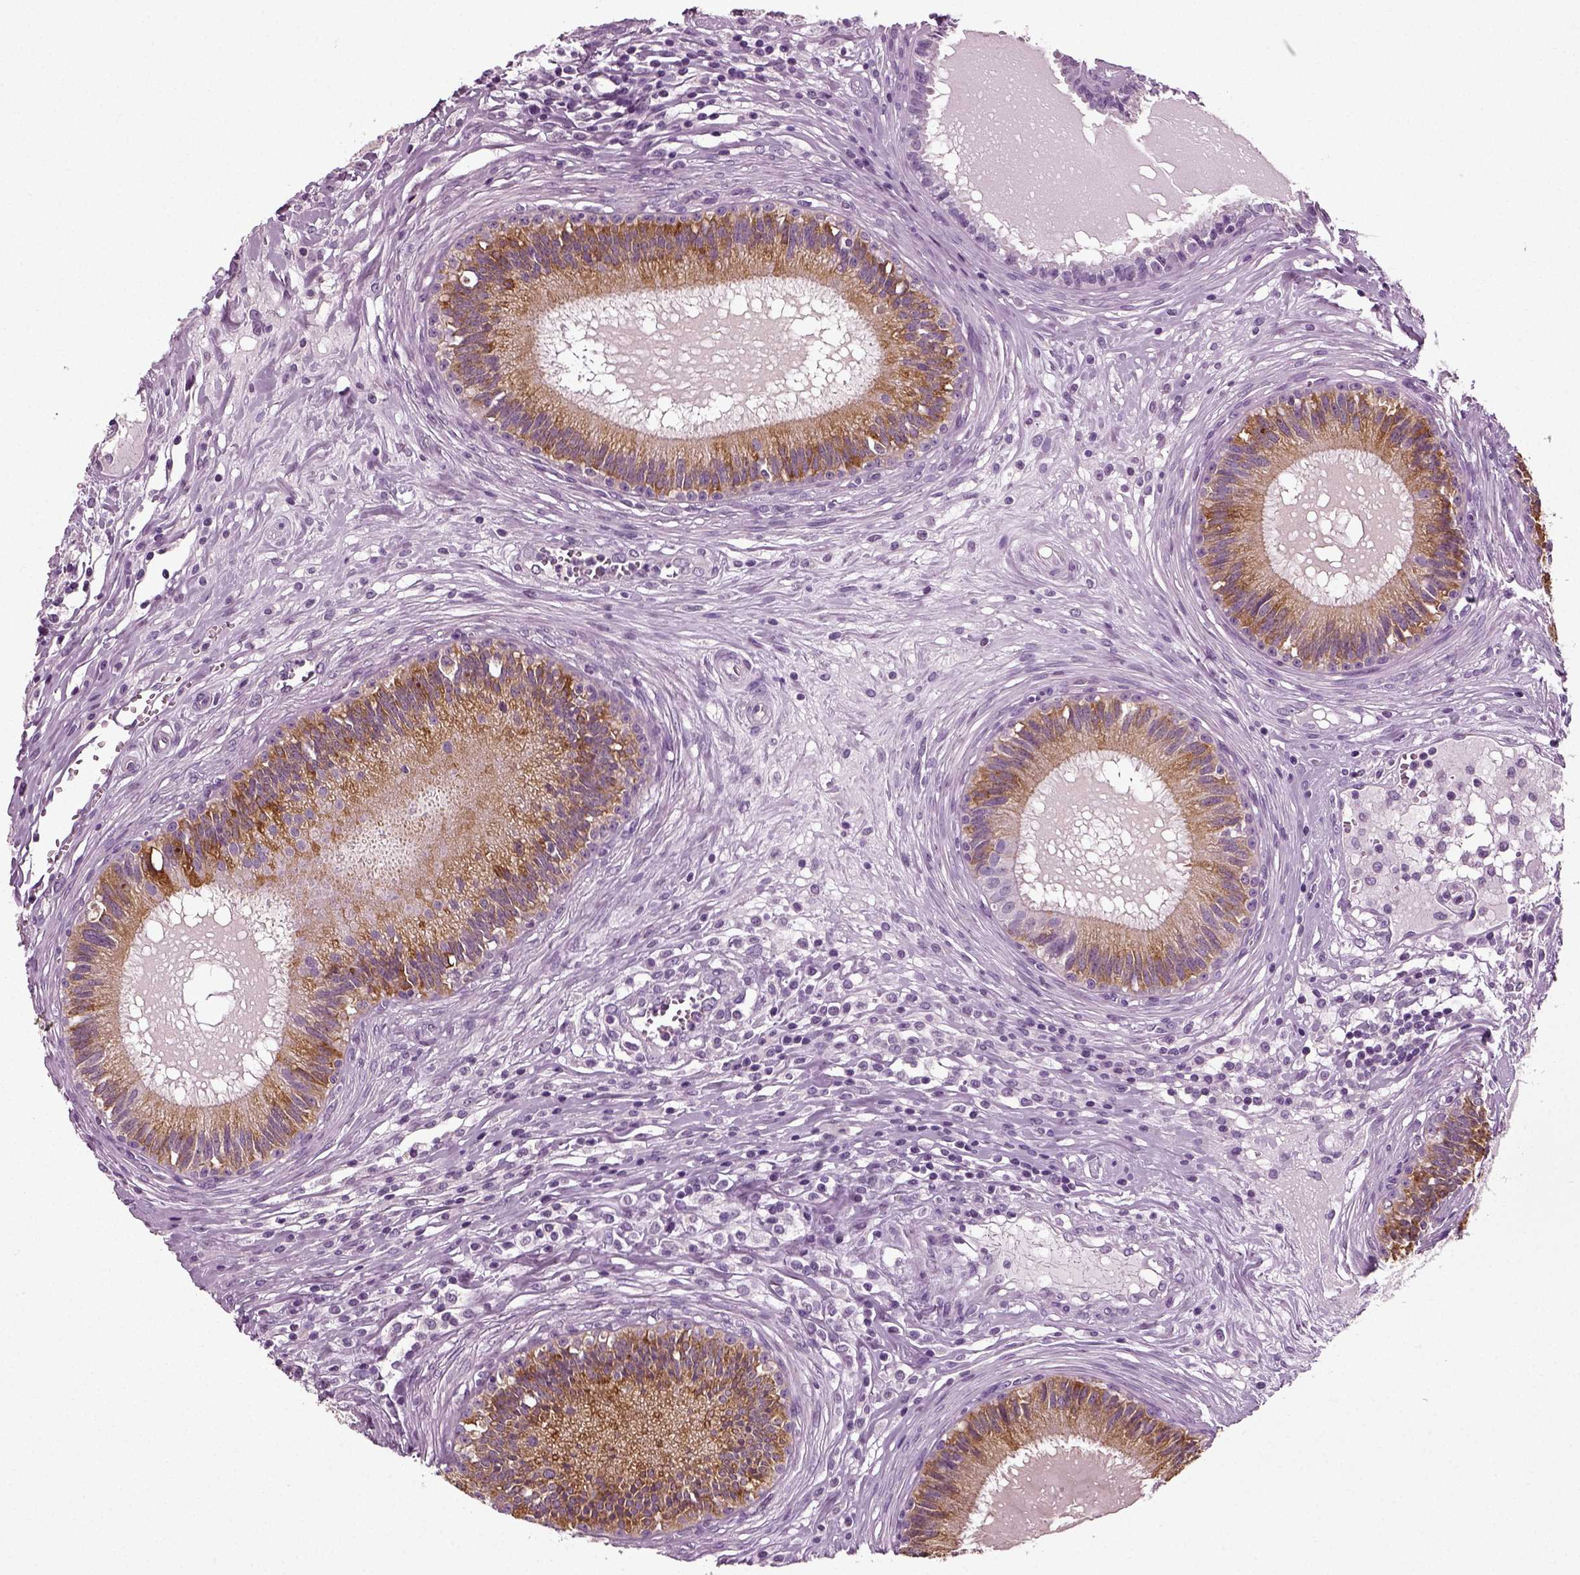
{"staining": {"intensity": "moderate", "quantity": "25%-75%", "location": "cytoplasmic/membranous"}, "tissue": "epididymis", "cell_type": "Glandular cells", "image_type": "normal", "snomed": [{"axis": "morphology", "description": "Normal tissue, NOS"}, {"axis": "topography", "description": "Epididymis"}], "caption": "Protein analysis of unremarkable epididymis demonstrates moderate cytoplasmic/membranous staining in about 25%-75% of glandular cells.", "gene": "DEFB118", "patient": {"sex": "male", "age": 27}}